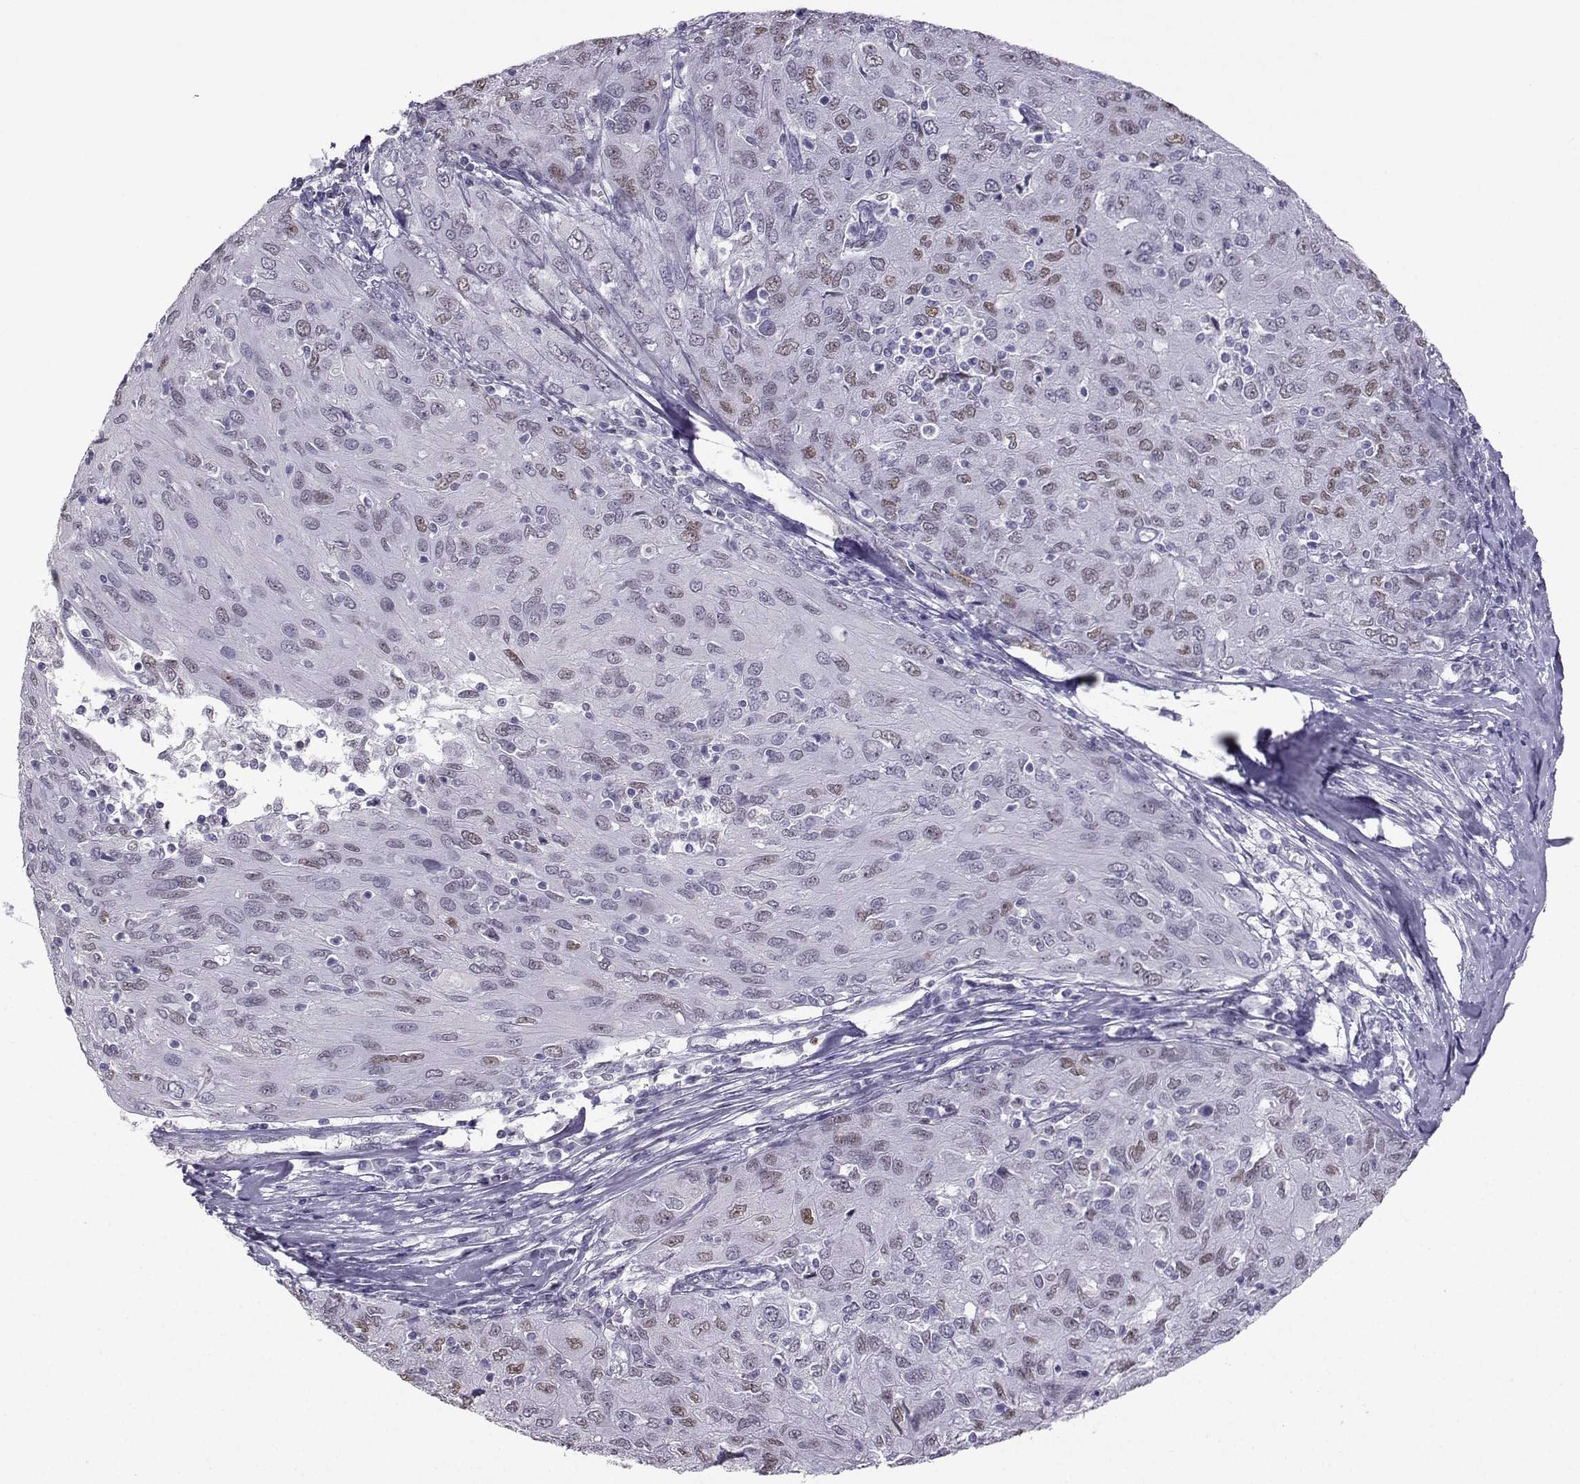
{"staining": {"intensity": "weak", "quantity": "25%-75%", "location": "nuclear"}, "tissue": "ovarian cancer", "cell_type": "Tumor cells", "image_type": "cancer", "snomed": [{"axis": "morphology", "description": "Carcinoma, endometroid"}, {"axis": "topography", "description": "Ovary"}], "caption": "There is low levels of weak nuclear positivity in tumor cells of endometroid carcinoma (ovarian), as demonstrated by immunohistochemical staining (brown color).", "gene": "TEDC2", "patient": {"sex": "female", "age": 50}}